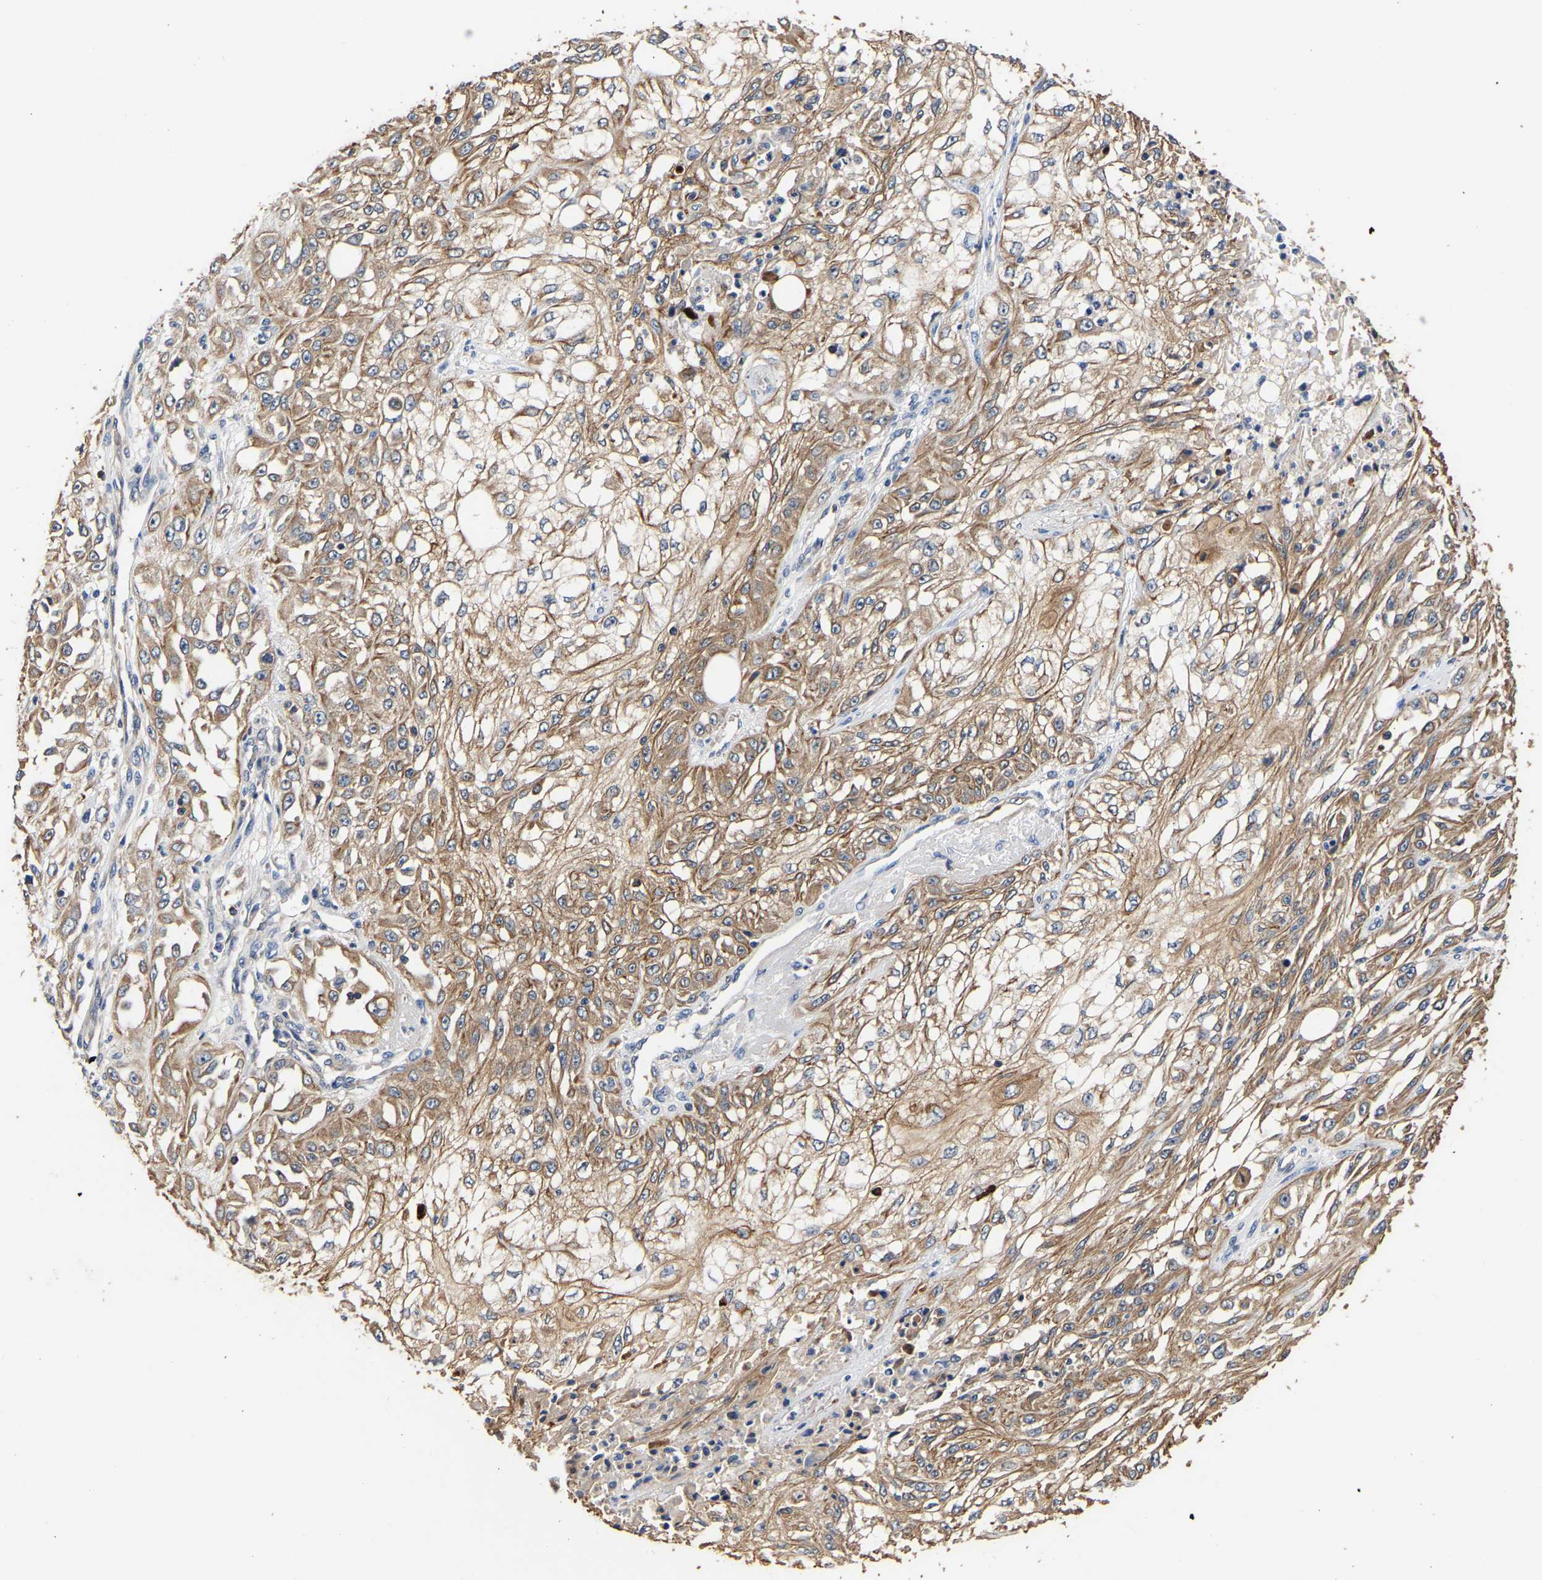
{"staining": {"intensity": "moderate", "quantity": ">75%", "location": "cytoplasmic/membranous"}, "tissue": "skin cancer", "cell_type": "Tumor cells", "image_type": "cancer", "snomed": [{"axis": "morphology", "description": "Squamous cell carcinoma, NOS"}, {"axis": "morphology", "description": "Squamous cell carcinoma, metastatic, NOS"}, {"axis": "topography", "description": "Skin"}, {"axis": "topography", "description": "Lymph node"}], "caption": "A high-resolution micrograph shows immunohistochemistry (IHC) staining of skin metastatic squamous cell carcinoma, which shows moderate cytoplasmic/membranous expression in about >75% of tumor cells. (Stains: DAB (3,3'-diaminobenzidine) in brown, nuclei in blue, Microscopy: brightfield microscopy at high magnification).", "gene": "LRBA", "patient": {"sex": "male", "age": 75}}